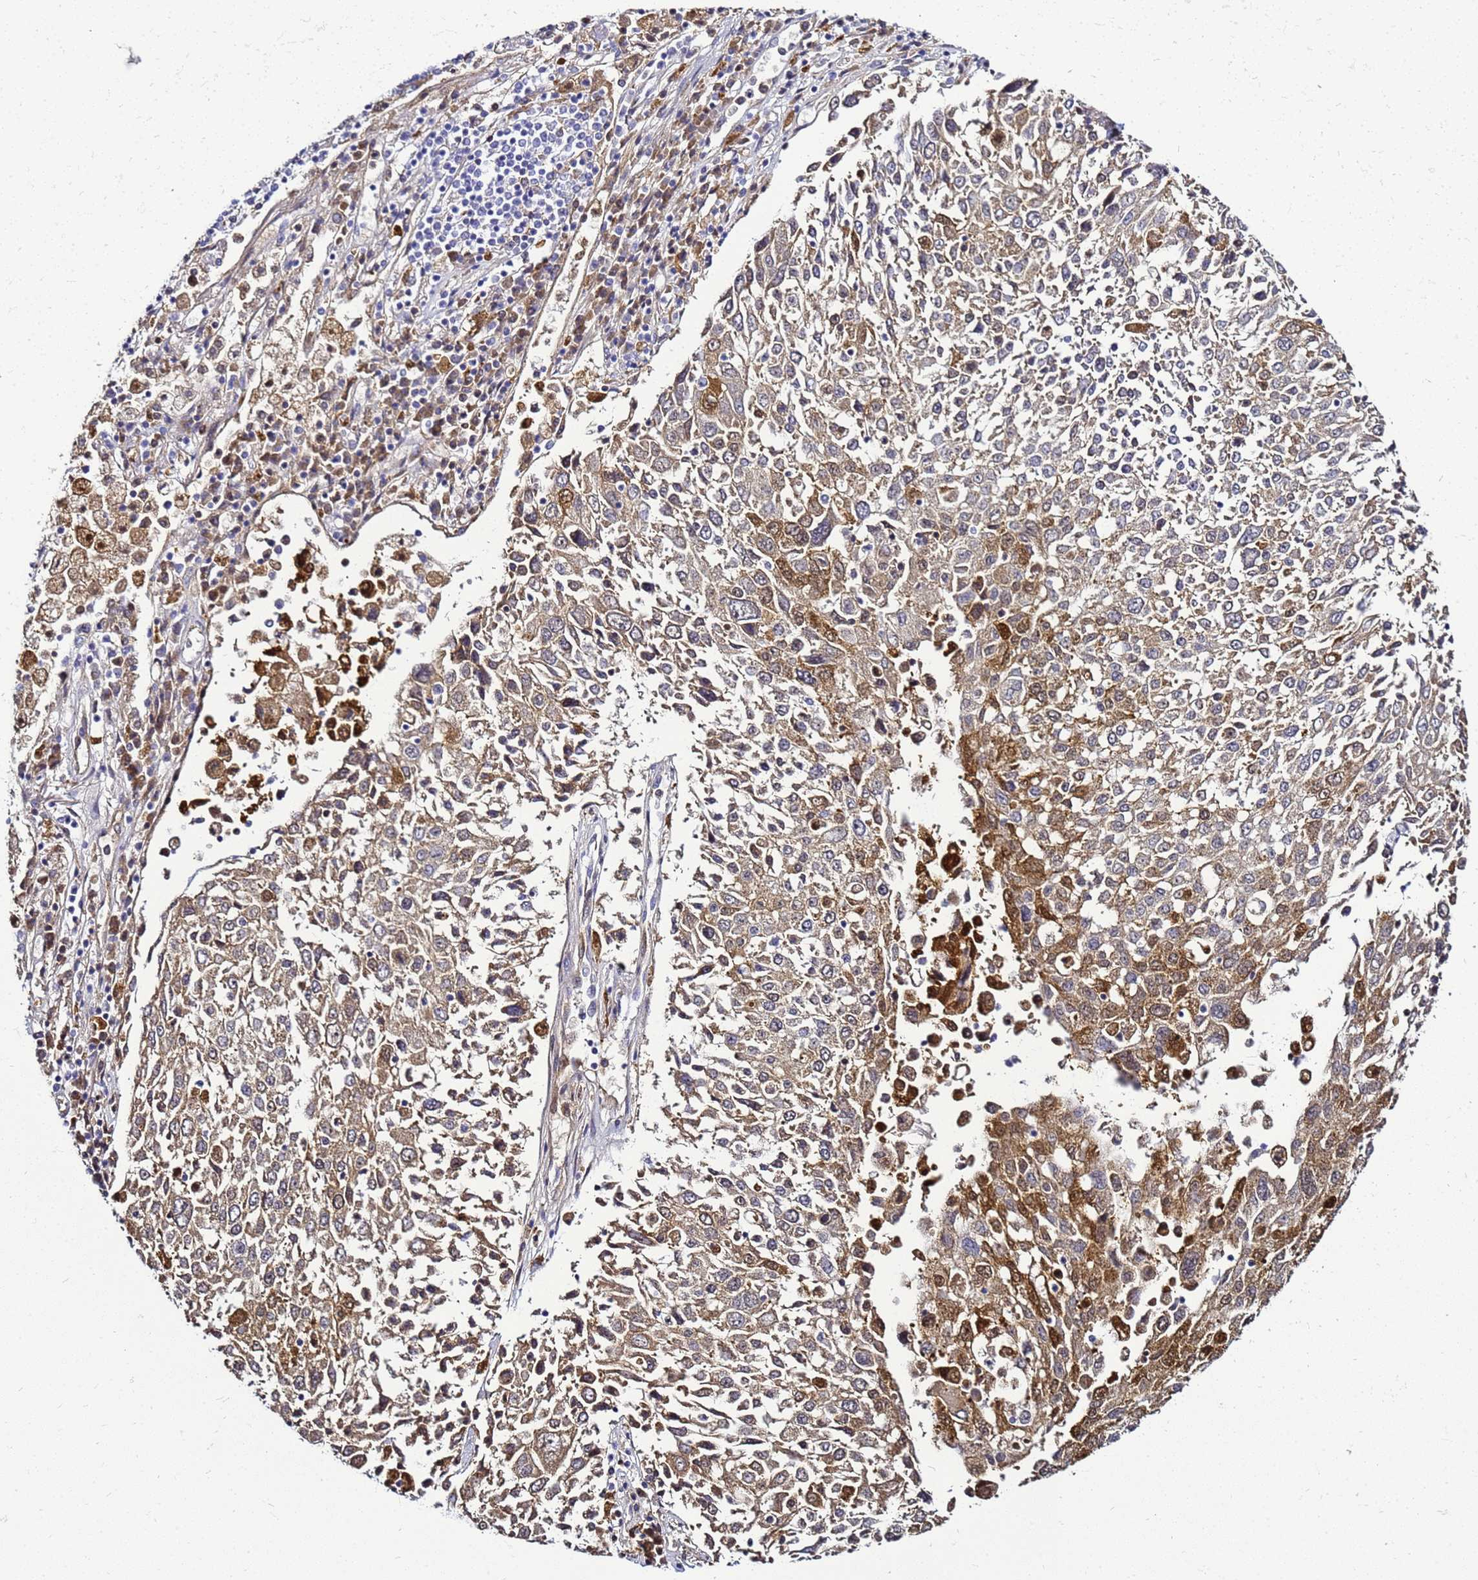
{"staining": {"intensity": "moderate", "quantity": "25%-75%", "location": "cytoplasmic/membranous,nuclear"}, "tissue": "lung cancer", "cell_type": "Tumor cells", "image_type": "cancer", "snomed": [{"axis": "morphology", "description": "Squamous cell carcinoma, NOS"}, {"axis": "topography", "description": "Lung"}], "caption": "High-power microscopy captured an immunohistochemistry image of lung cancer (squamous cell carcinoma), revealing moderate cytoplasmic/membranous and nuclear expression in approximately 25%-75% of tumor cells. The staining was performed using DAB (3,3'-diaminobenzidine) to visualize the protein expression in brown, while the nuclei were stained in blue with hematoxylin (Magnification: 20x).", "gene": "CSTA", "patient": {"sex": "male", "age": 65}}